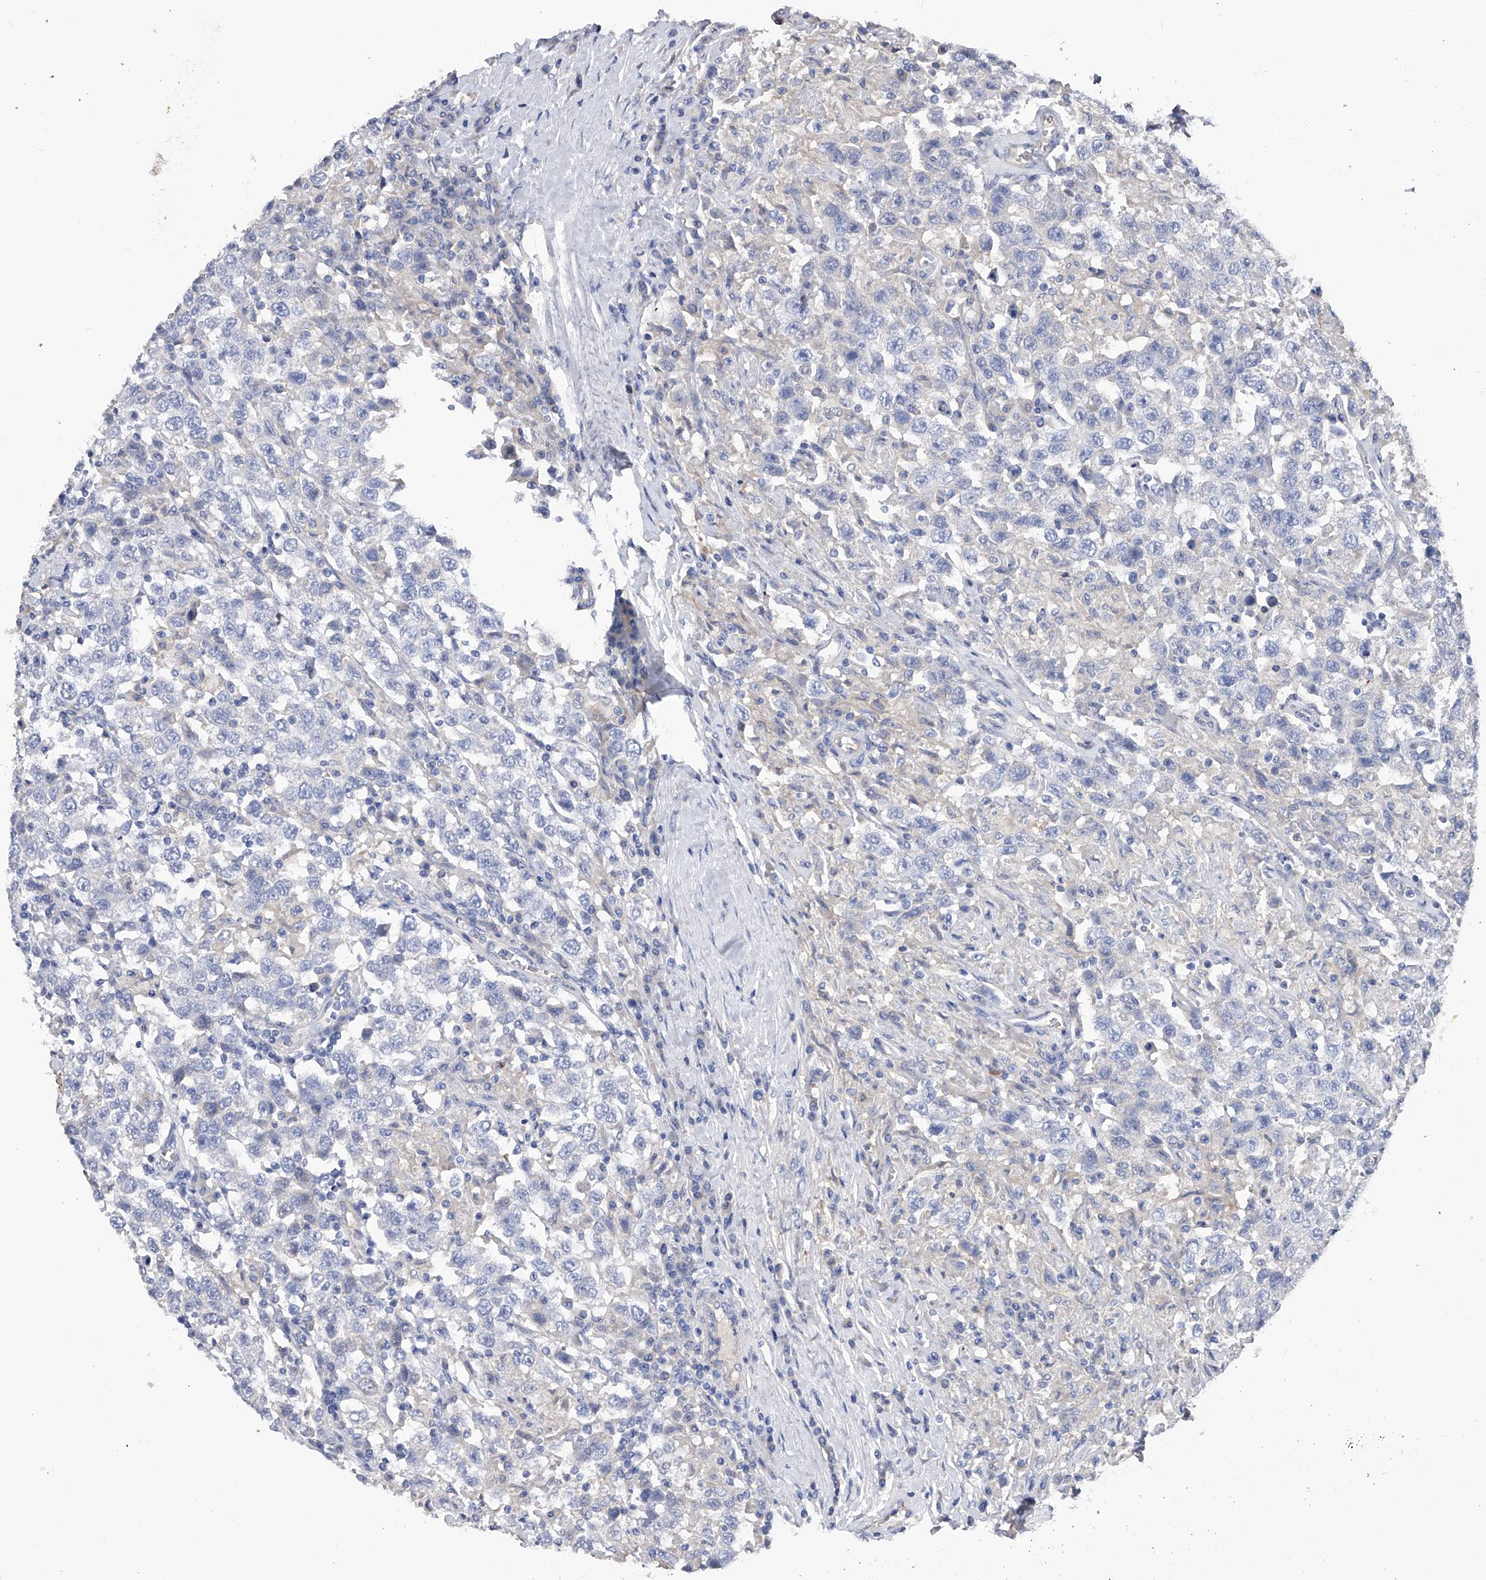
{"staining": {"intensity": "negative", "quantity": "none", "location": "none"}, "tissue": "testis cancer", "cell_type": "Tumor cells", "image_type": "cancer", "snomed": [{"axis": "morphology", "description": "Seminoma, NOS"}, {"axis": "topography", "description": "Testis"}], "caption": "DAB (3,3'-diaminobenzidine) immunohistochemical staining of human testis cancer (seminoma) reveals no significant positivity in tumor cells.", "gene": "RWDD2A", "patient": {"sex": "male", "age": 41}}